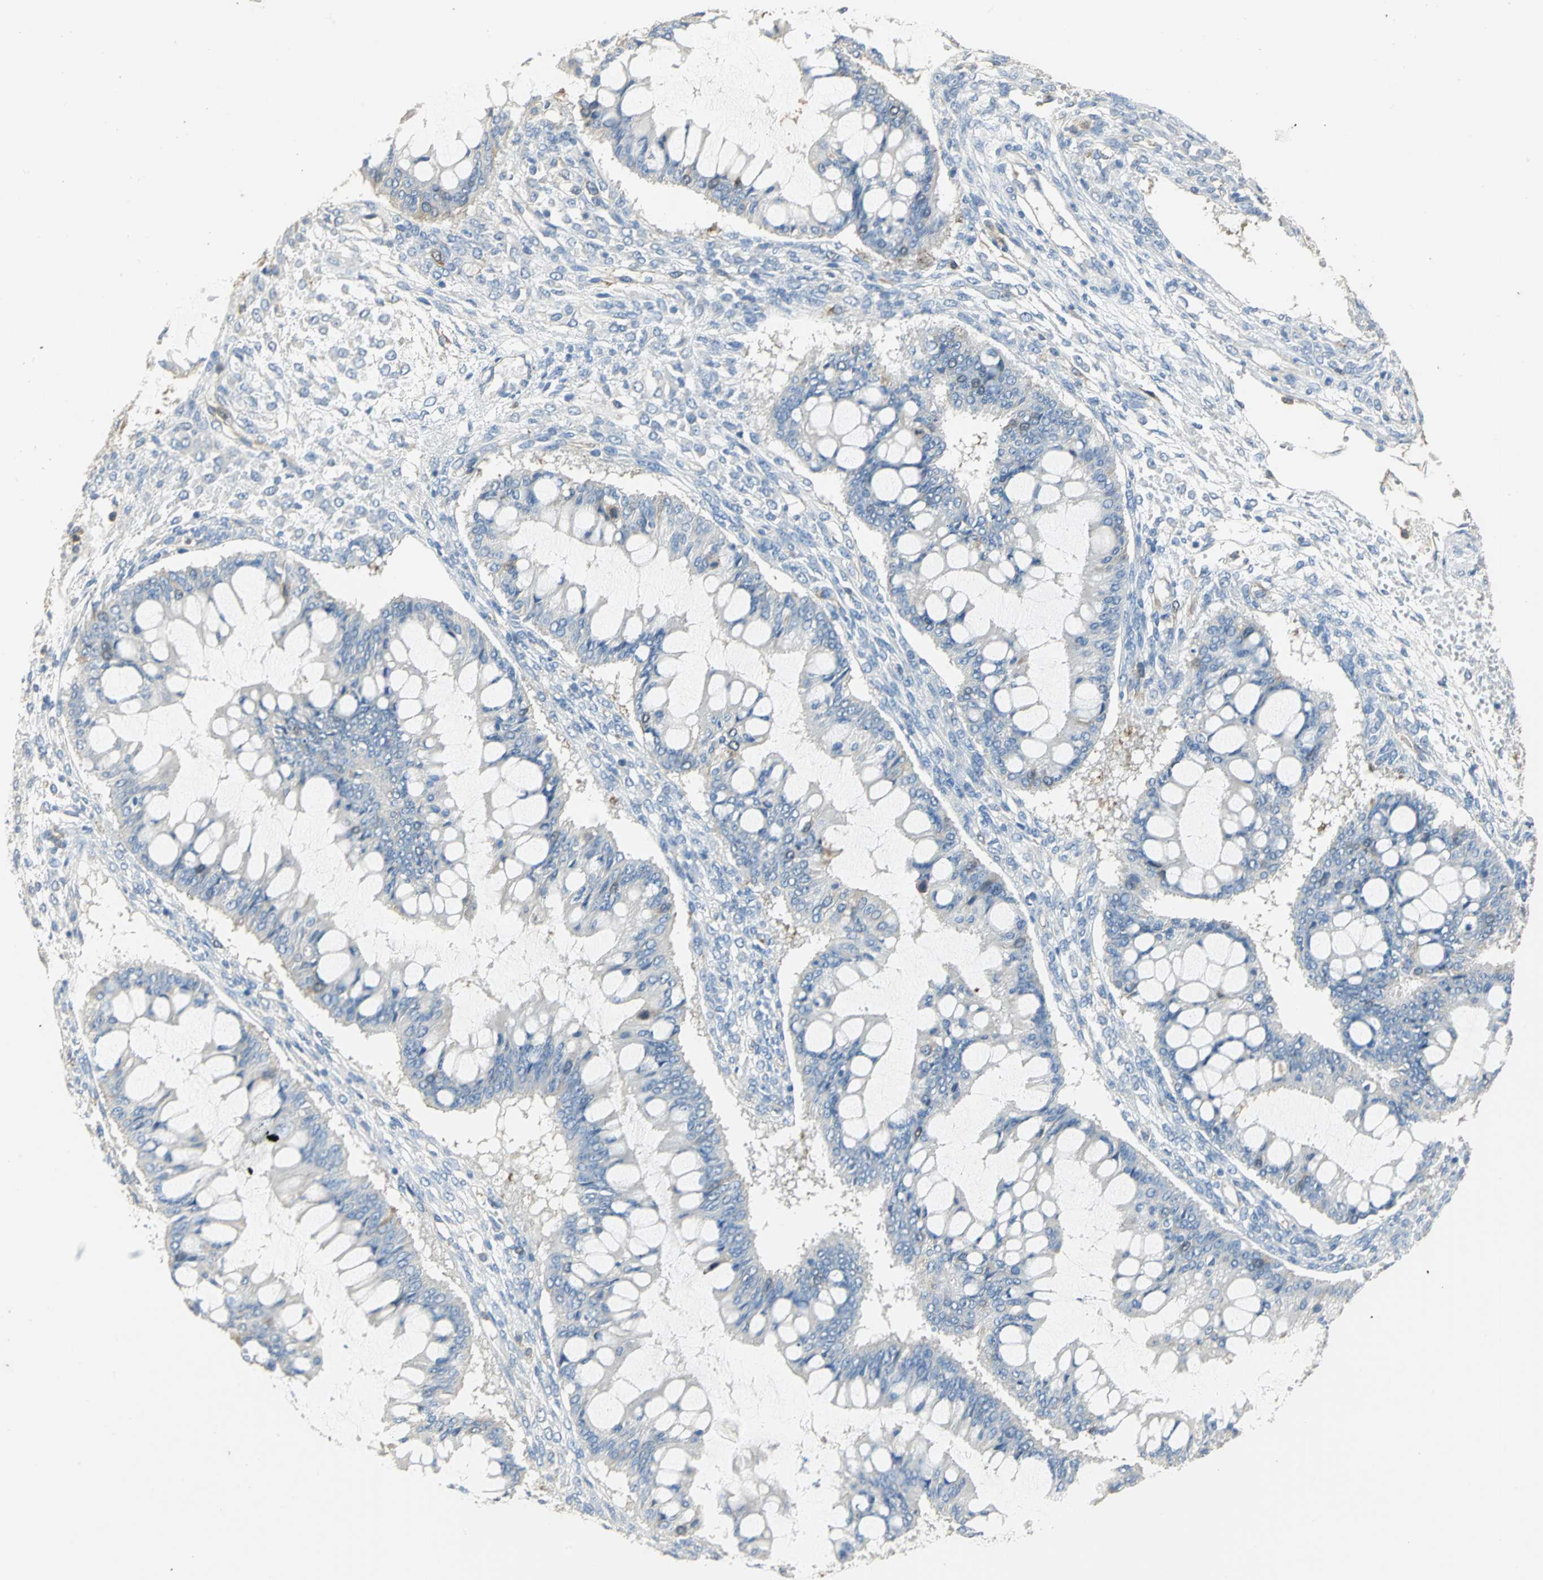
{"staining": {"intensity": "negative", "quantity": "none", "location": "none"}, "tissue": "ovarian cancer", "cell_type": "Tumor cells", "image_type": "cancer", "snomed": [{"axis": "morphology", "description": "Cystadenocarcinoma, mucinous, NOS"}, {"axis": "topography", "description": "Ovary"}], "caption": "Histopathology image shows no protein positivity in tumor cells of ovarian cancer (mucinous cystadenocarcinoma) tissue.", "gene": "DLGAP5", "patient": {"sex": "female", "age": 73}}